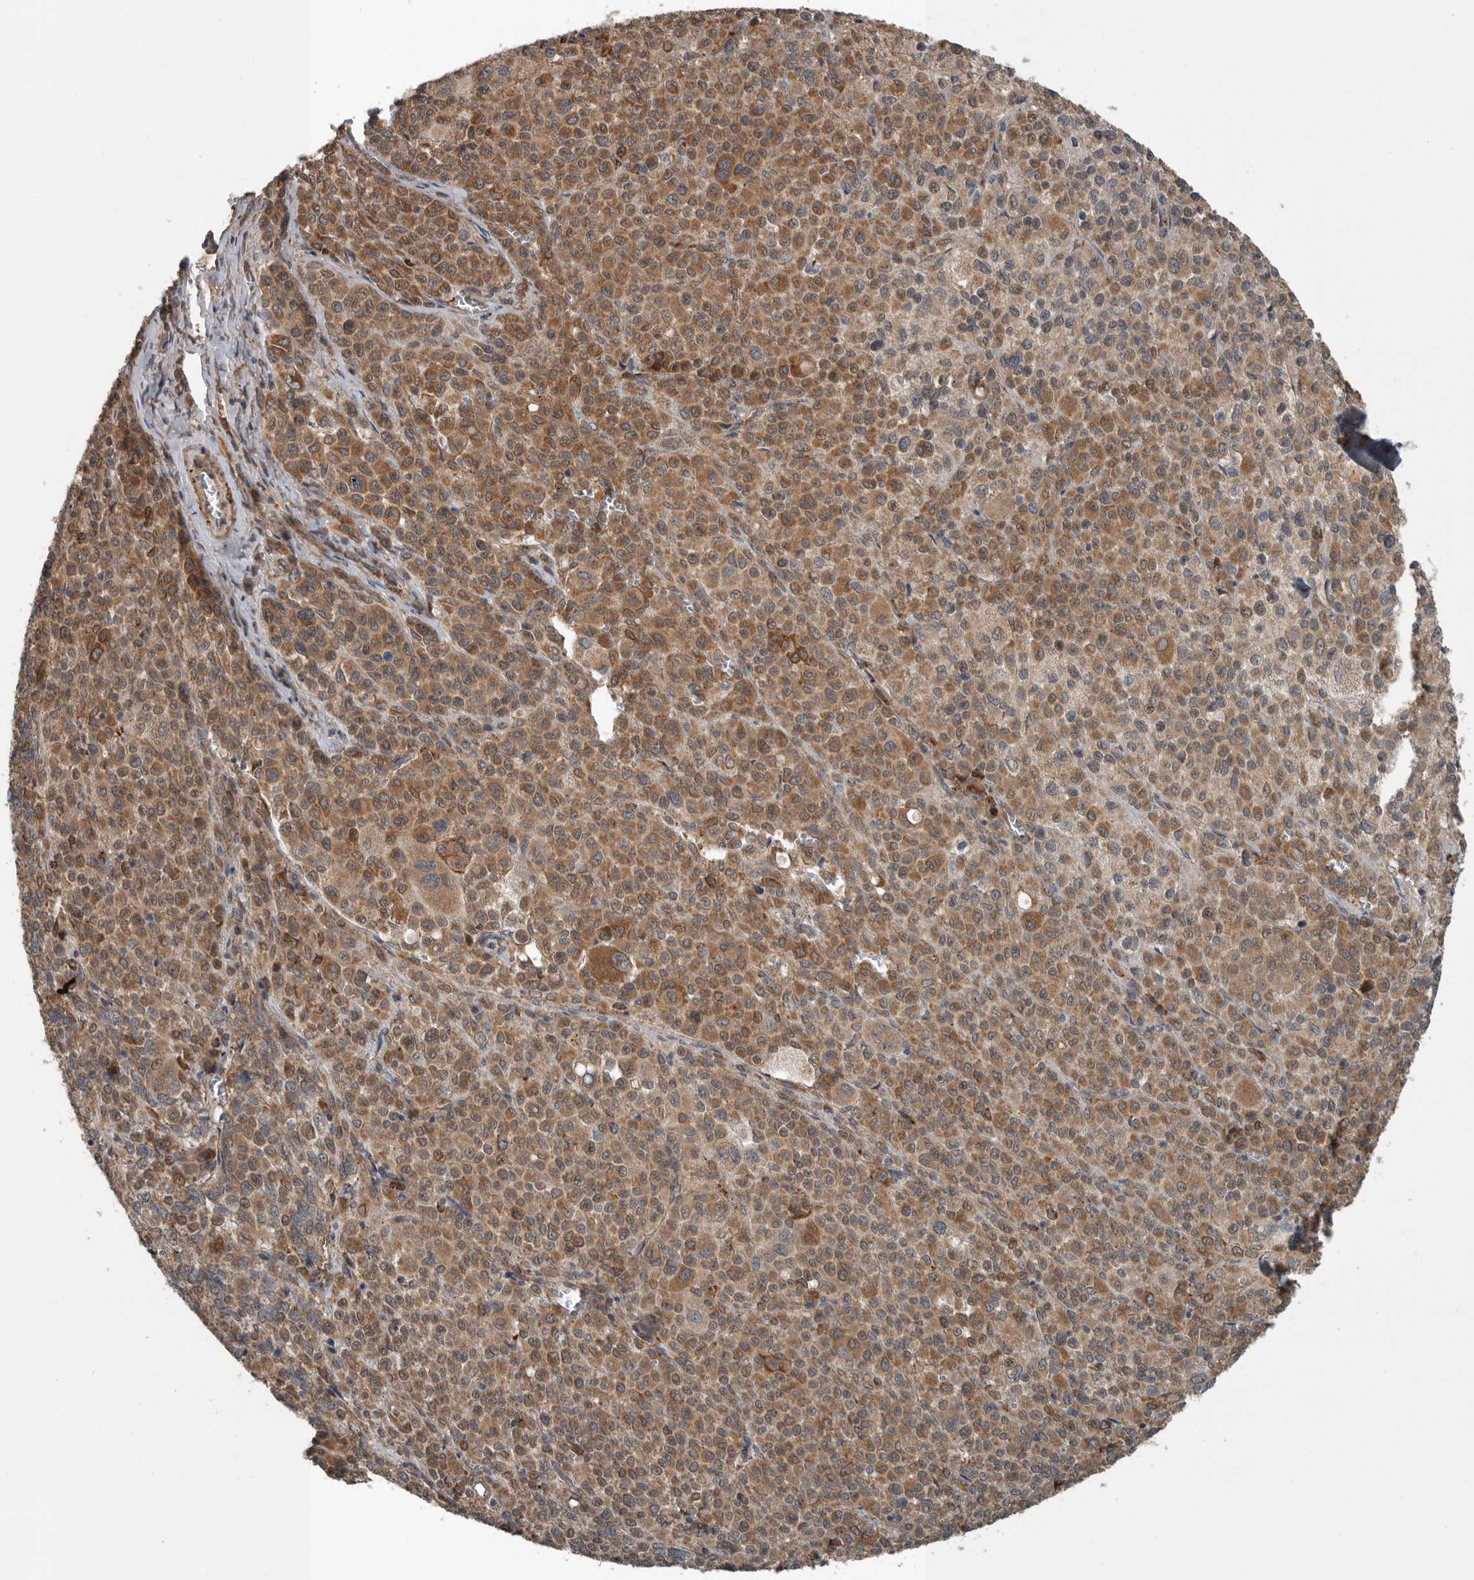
{"staining": {"intensity": "moderate", "quantity": ">75%", "location": "cytoplasmic/membranous"}, "tissue": "melanoma", "cell_type": "Tumor cells", "image_type": "cancer", "snomed": [{"axis": "morphology", "description": "Malignant melanoma, Metastatic site"}, {"axis": "topography", "description": "Skin"}], "caption": "Immunohistochemical staining of human melanoma exhibits medium levels of moderate cytoplasmic/membranous protein positivity in about >75% of tumor cells.", "gene": "AMFR", "patient": {"sex": "female", "age": 74}}